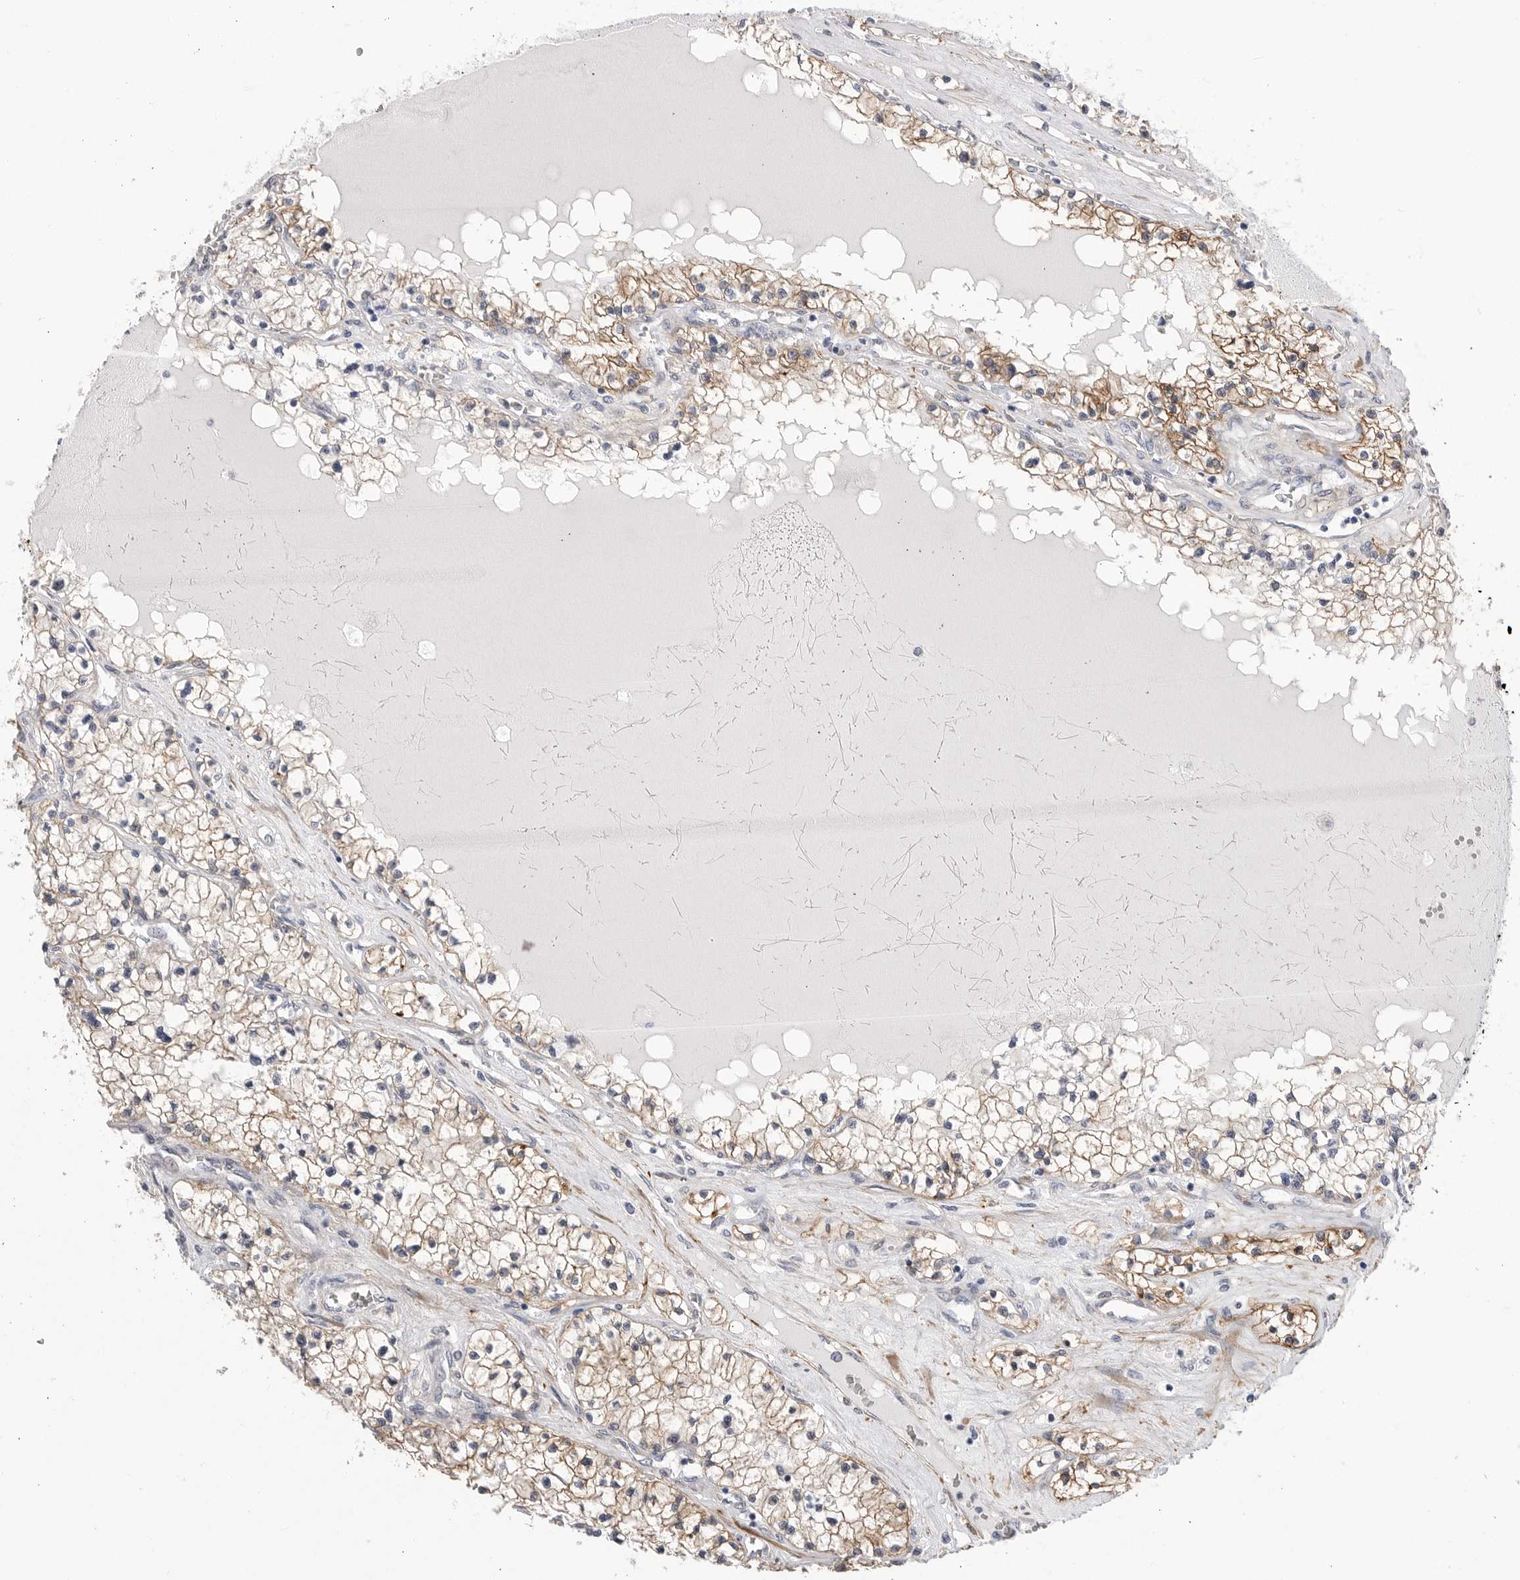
{"staining": {"intensity": "moderate", "quantity": "25%-75%", "location": "cytoplasmic/membranous"}, "tissue": "renal cancer", "cell_type": "Tumor cells", "image_type": "cancer", "snomed": [{"axis": "morphology", "description": "Normal tissue, NOS"}, {"axis": "morphology", "description": "Adenocarcinoma, NOS"}, {"axis": "topography", "description": "Kidney"}], "caption": "Immunohistochemistry staining of renal cancer, which shows medium levels of moderate cytoplasmic/membranous expression in about 25%-75% of tumor cells indicating moderate cytoplasmic/membranous protein positivity. The staining was performed using DAB (brown) for protein detection and nuclei were counterstained in hematoxylin (blue).", "gene": "AKAP12", "patient": {"sex": "male", "age": 68}}